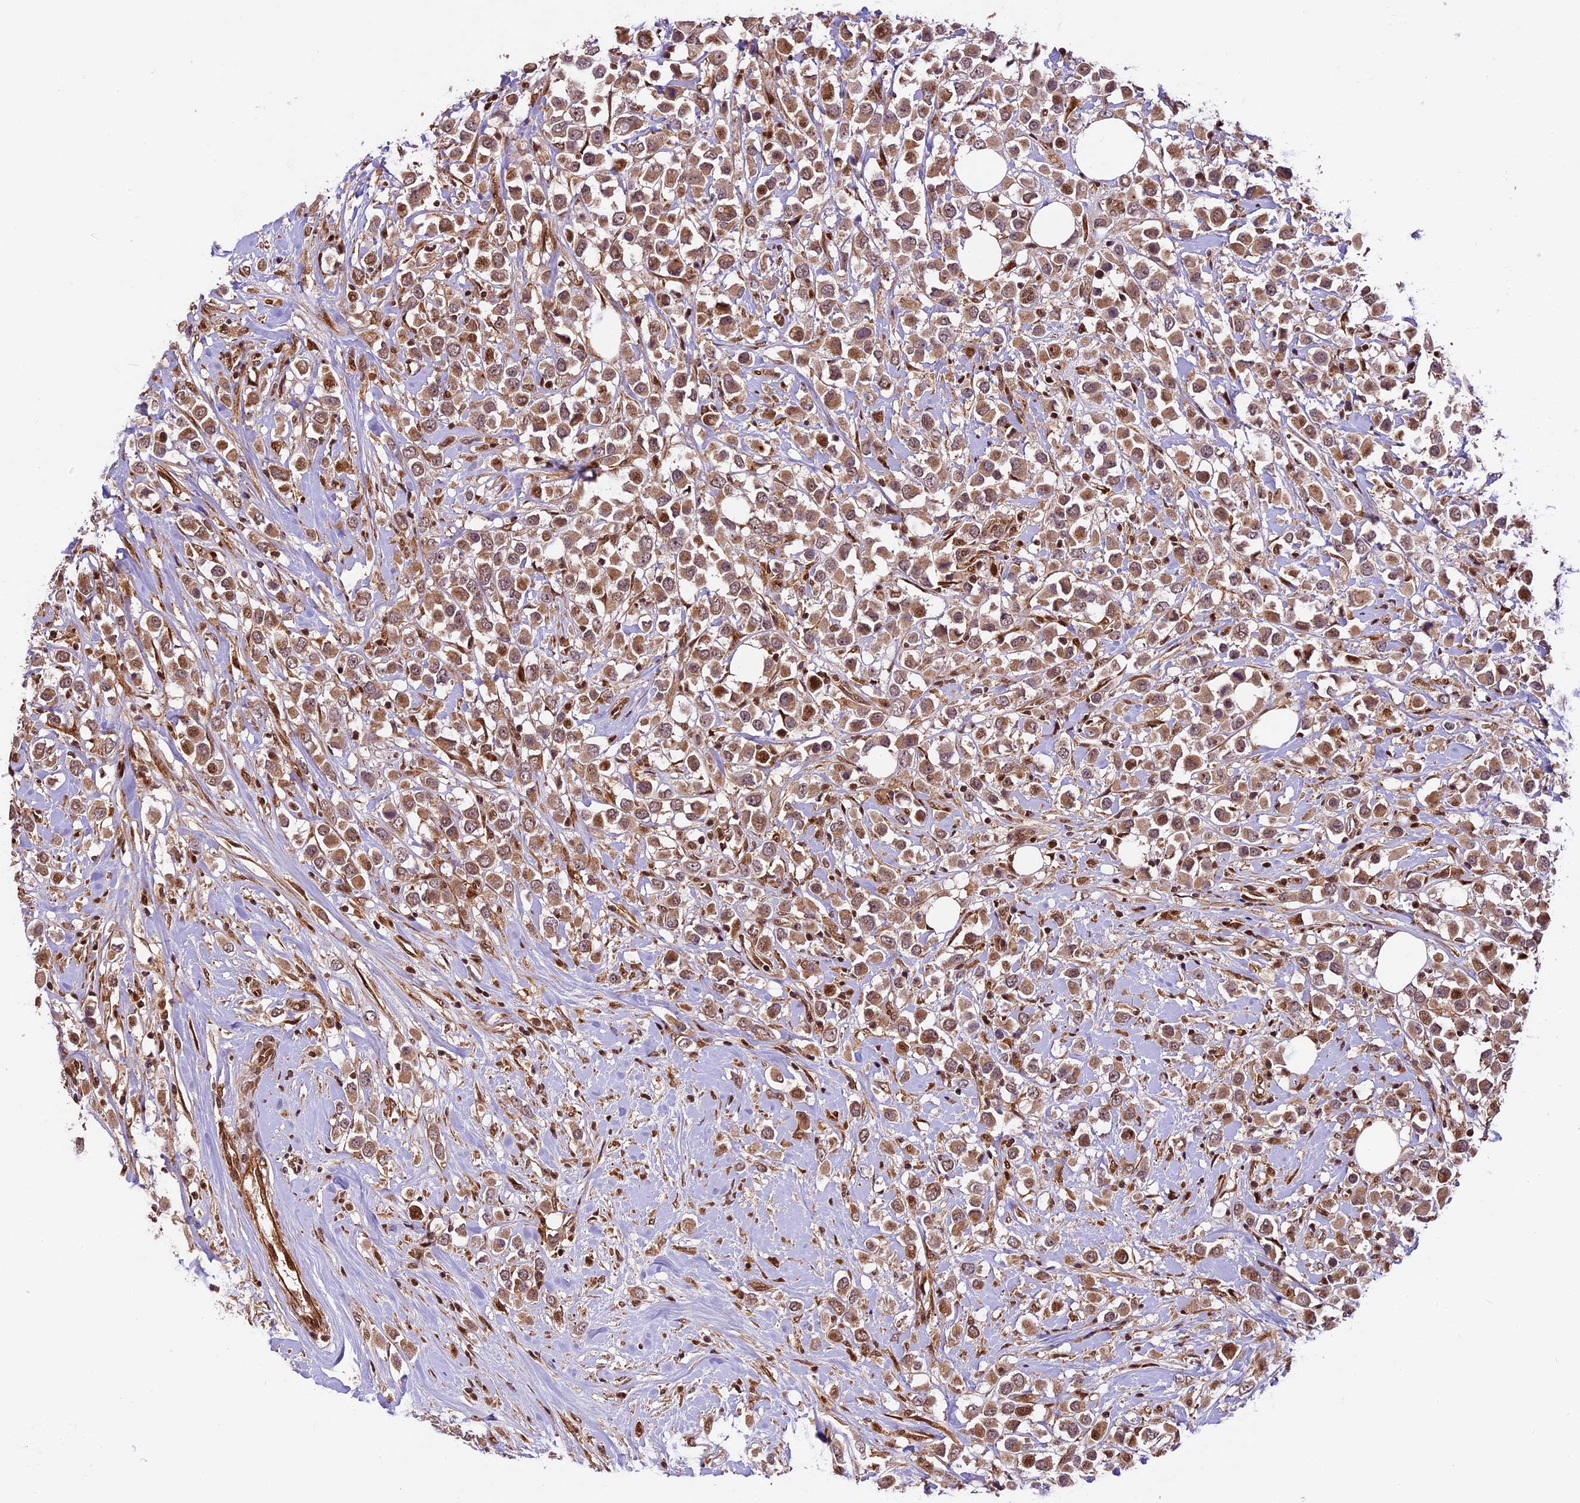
{"staining": {"intensity": "moderate", "quantity": ">75%", "location": "cytoplasmic/membranous,nuclear"}, "tissue": "breast cancer", "cell_type": "Tumor cells", "image_type": "cancer", "snomed": [{"axis": "morphology", "description": "Duct carcinoma"}, {"axis": "topography", "description": "Breast"}], "caption": "Protein analysis of breast cancer (infiltrating ductal carcinoma) tissue demonstrates moderate cytoplasmic/membranous and nuclear staining in approximately >75% of tumor cells. Nuclei are stained in blue.", "gene": "DHX38", "patient": {"sex": "female", "age": 61}}